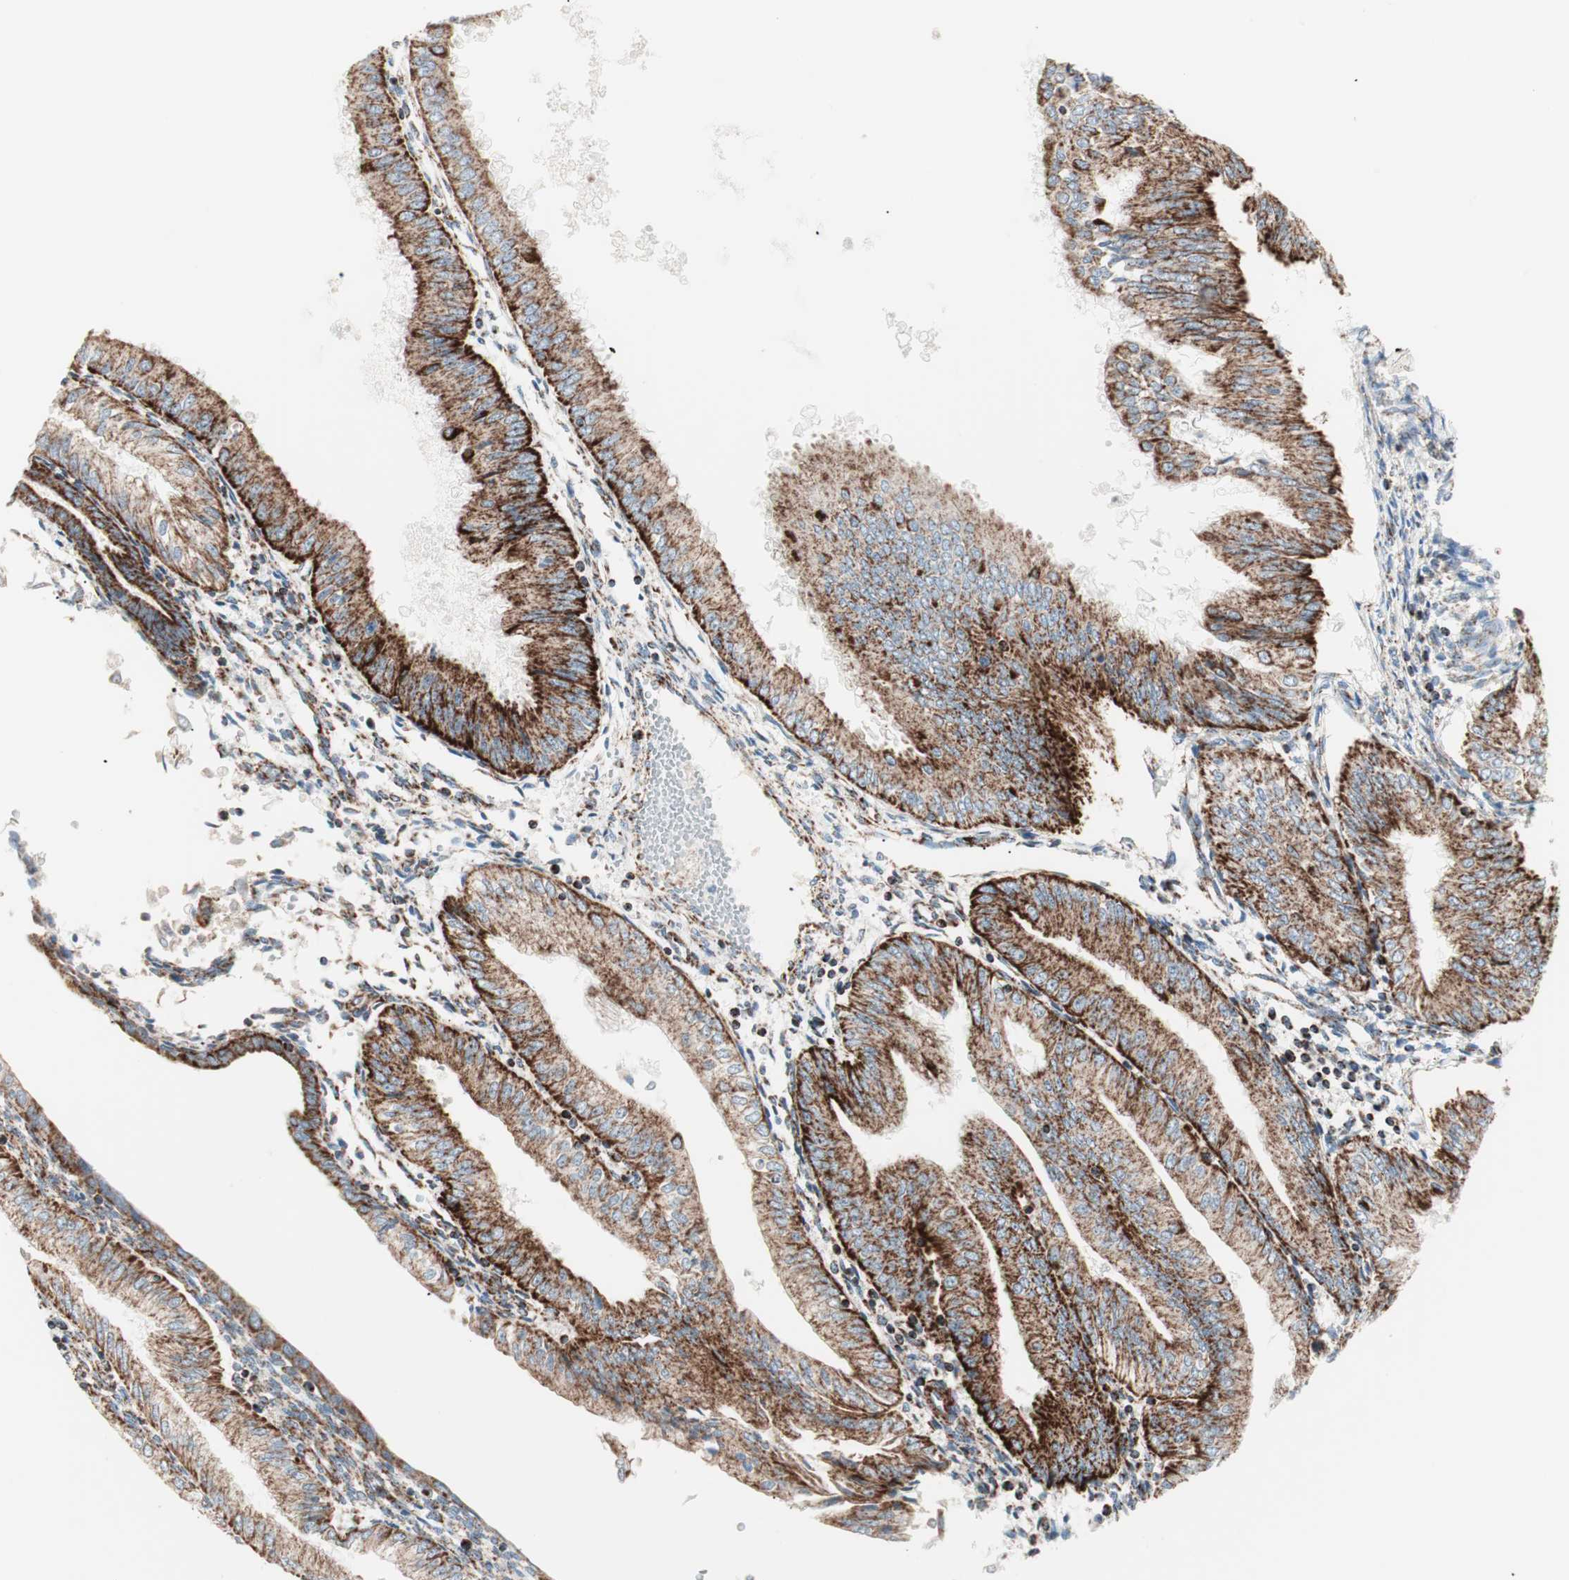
{"staining": {"intensity": "strong", "quantity": ">75%", "location": "cytoplasmic/membranous"}, "tissue": "endometrial cancer", "cell_type": "Tumor cells", "image_type": "cancer", "snomed": [{"axis": "morphology", "description": "Adenocarcinoma, NOS"}, {"axis": "topography", "description": "Endometrium"}], "caption": "Immunohistochemistry of human endometrial cancer exhibits high levels of strong cytoplasmic/membranous expression in approximately >75% of tumor cells.", "gene": "TOMM20", "patient": {"sex": "female", "age": 53}}